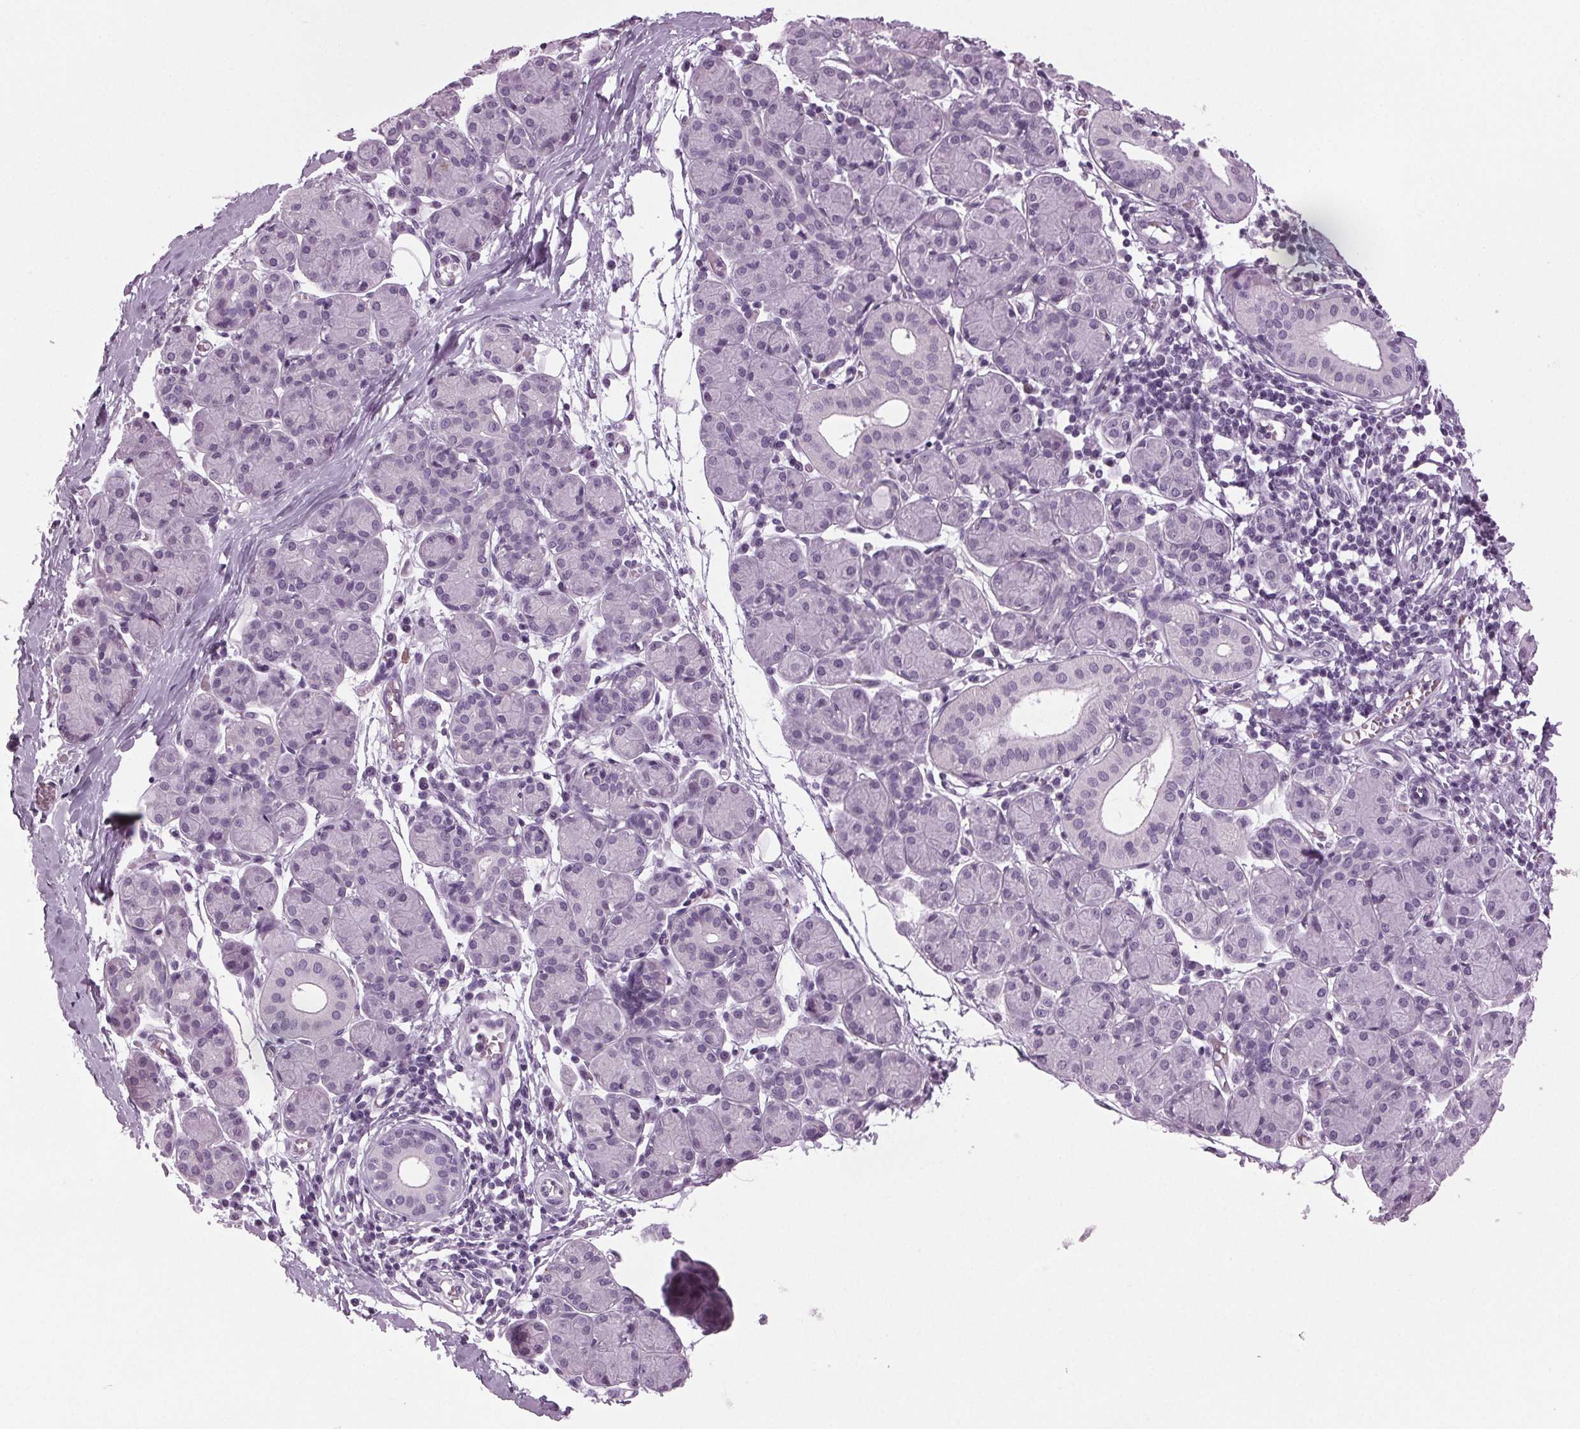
{"staining": {"intensity": "negative", "quantity": "none", "location": "none"}, "tissue": "salivary gland", "cell_type": "Glandular cells", "image_type": "normal", "snomed": [{"axis": "morphology", "description": "Normal tissue, NOS"}, {"axis": "morphology", "description": "Inflammation, NOS"}, {"axis": "topography", "description": "Lymph node"}, {"axis": "topography", "description": "Salivary gland"}], "caption": "IHC image of benign human salivary gland stained for a protein (brown), which demonstrates no staining in glandular cells.", "gene": "DNAH12", "patient": {"sex": "male", "age": 3}}